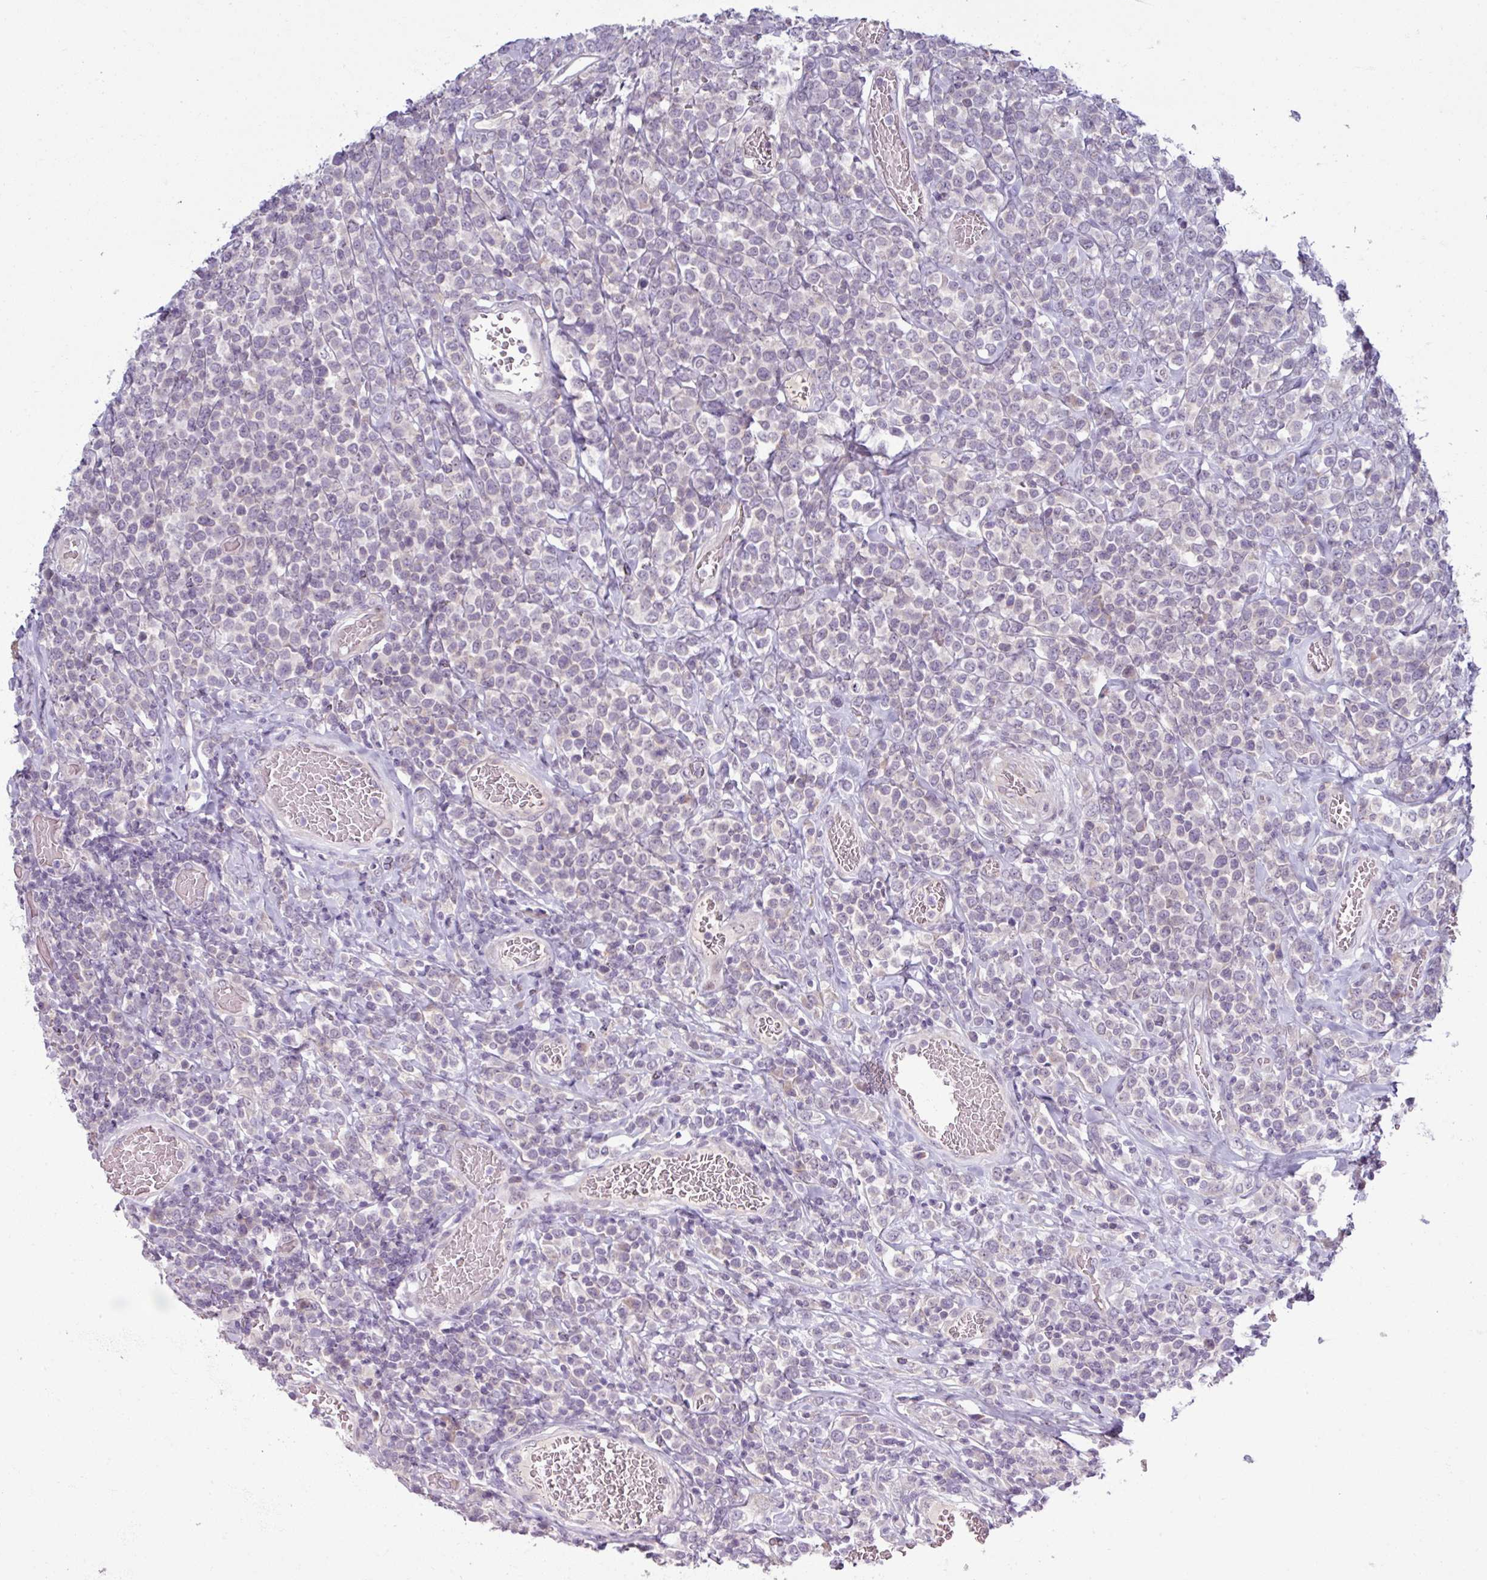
{"staining": {"intensity": "negative", "quantity": "none", "location": "none"}, "tissue": "lymphoma", "cell_type": "Tumor cells", "image_type": "cancer", "snomed": [{"axis": "morphology", "description": "Malignant lymphoma, non-Hodgkin's type, High grade"}, {"axis": "topography", "description": "Soft tissue"}], "caption": "Photomicrograph shows no significant protein positivity in tumor cells of malignant lymphoma, non-Hodgkin's type (high-grade).", "gene": "OGFOD3", "patient": {"sex": "female", "age": 56}}